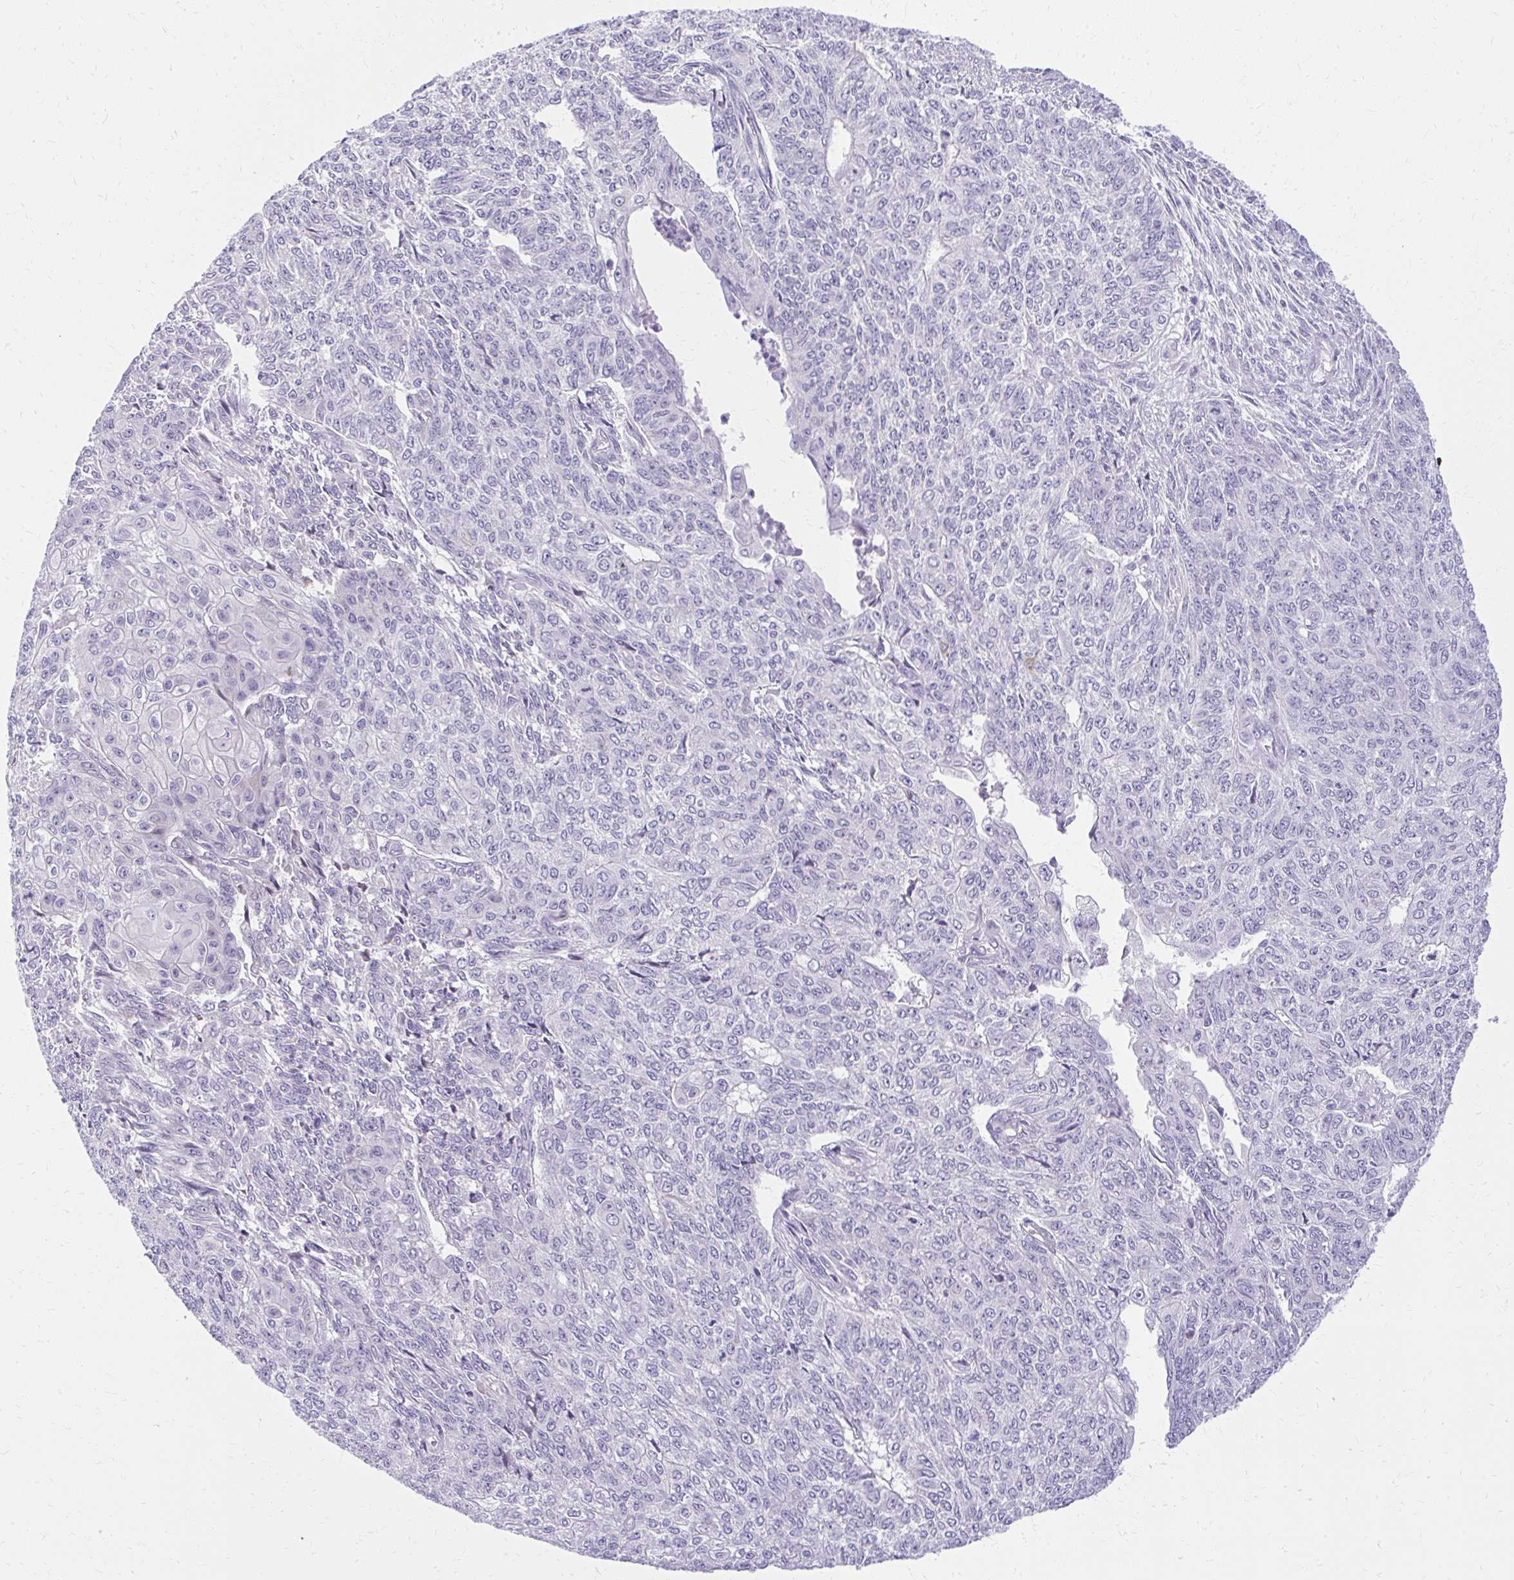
{"staining": {"intensity": "negative", "quantity": "none", "location": "none"}, "tissue": "endometrial cancer", "cell_type": "Tumor cells", "image_type": "cancer", "snomed": [{"axis": "morphology", "description": "Adenocarcinoma, NOS"}, {"axis": "topography", "description": "Endometrium"}], "caption": "Immunohistochemistry micrograph of adenocarcinoma (endometrial) stained for a protein (brown), which displays no staining in tumor cells.", "gene": "PRAP1", "patient": {"sex": "female", "age": 32}}